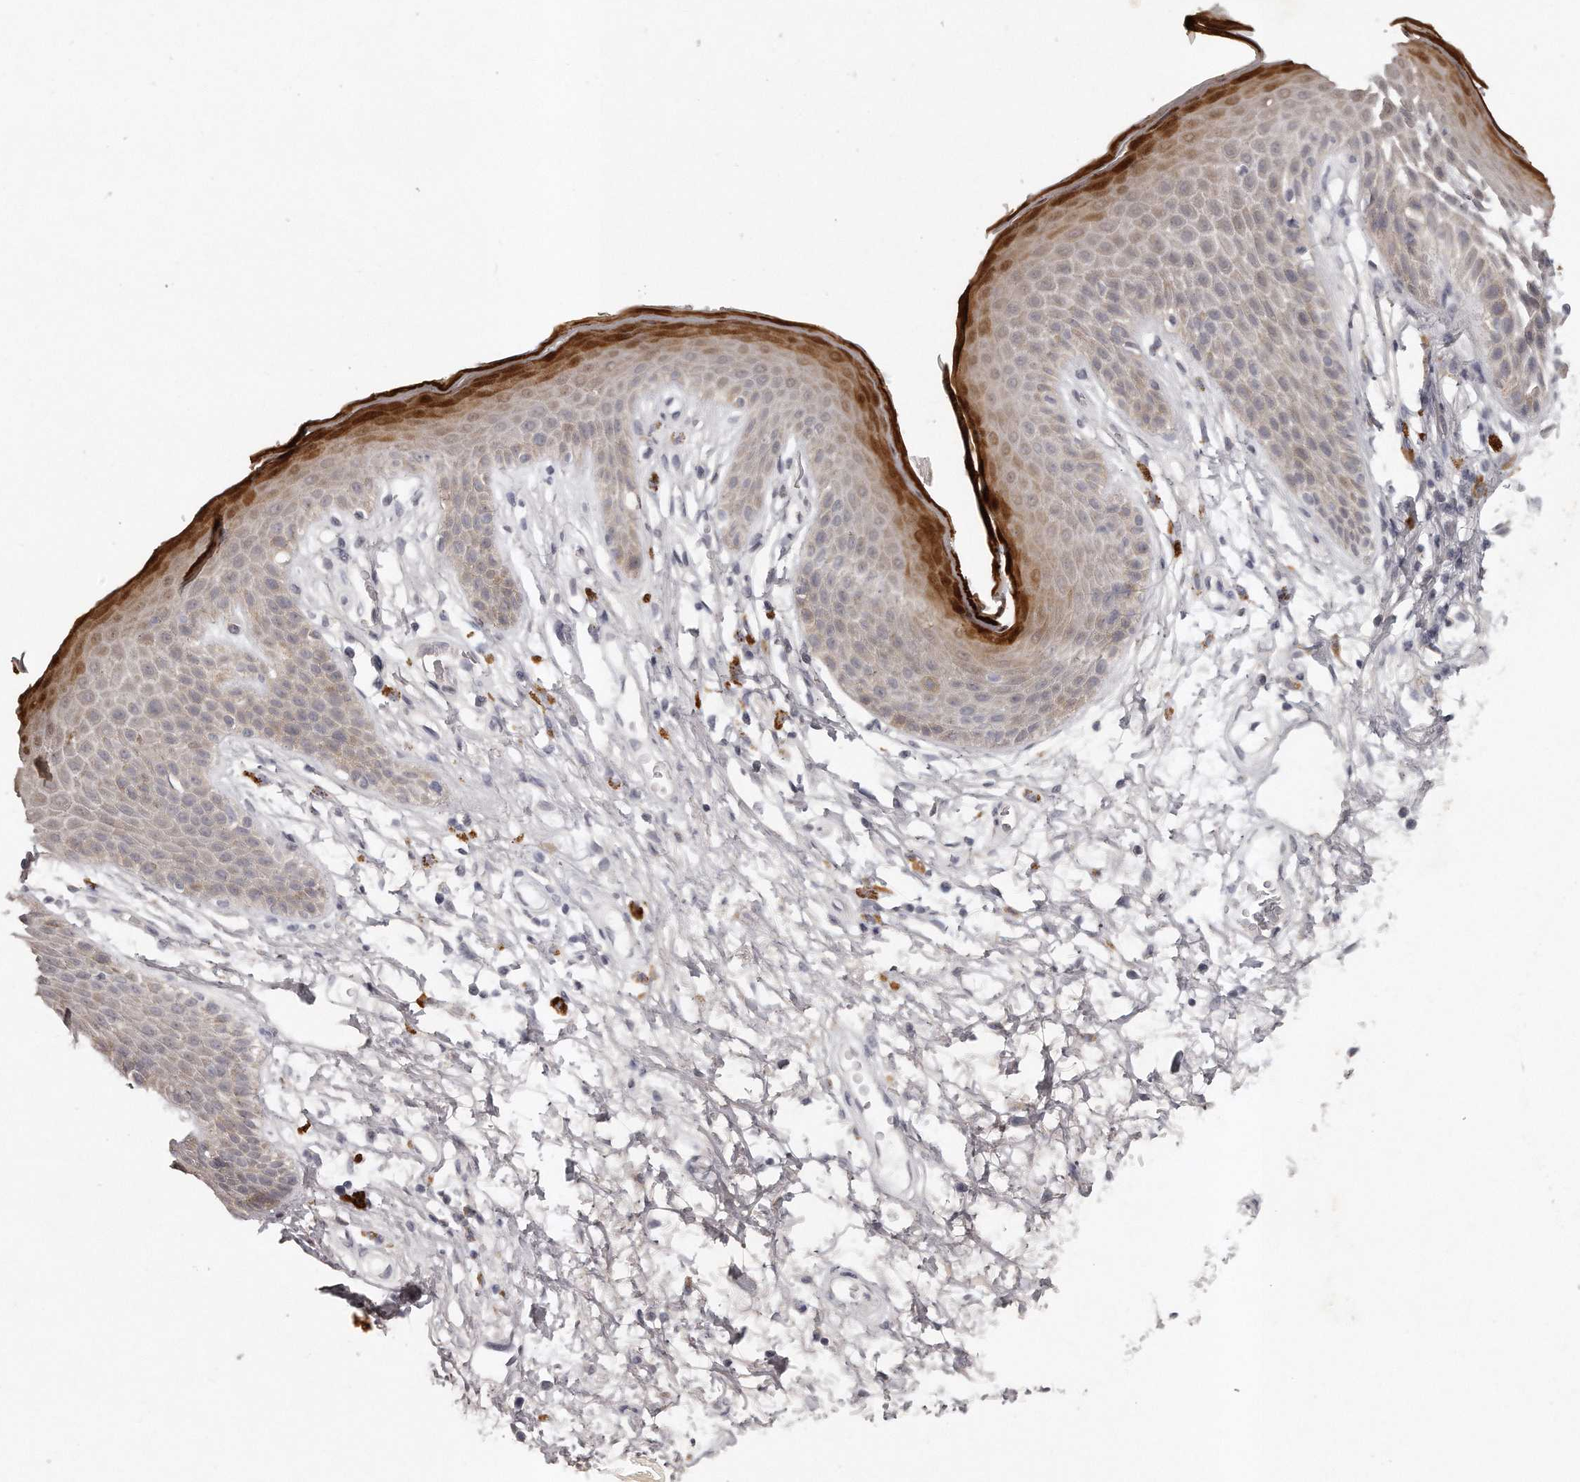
{"staining": {"intensity": "strong", "quantity": "<25%", "location": "cytoplasmic/membranous"}, "tissue": "skin", "cell_type": "Epidermal cells", "image_type": "normal", "snomed": [{"axis": "morphology", "description": "Normal tissue, NOS"}, {"axis": "topography", "description": "Anal"}], "caption": "Strong cytoplasmic/membranous expression for a protein is identified in approximately <25% of epidermal cells of normal skin using immunohistochemistry.", "gene": "GGCT", "patient": {"sex": "male", "age": 74}}